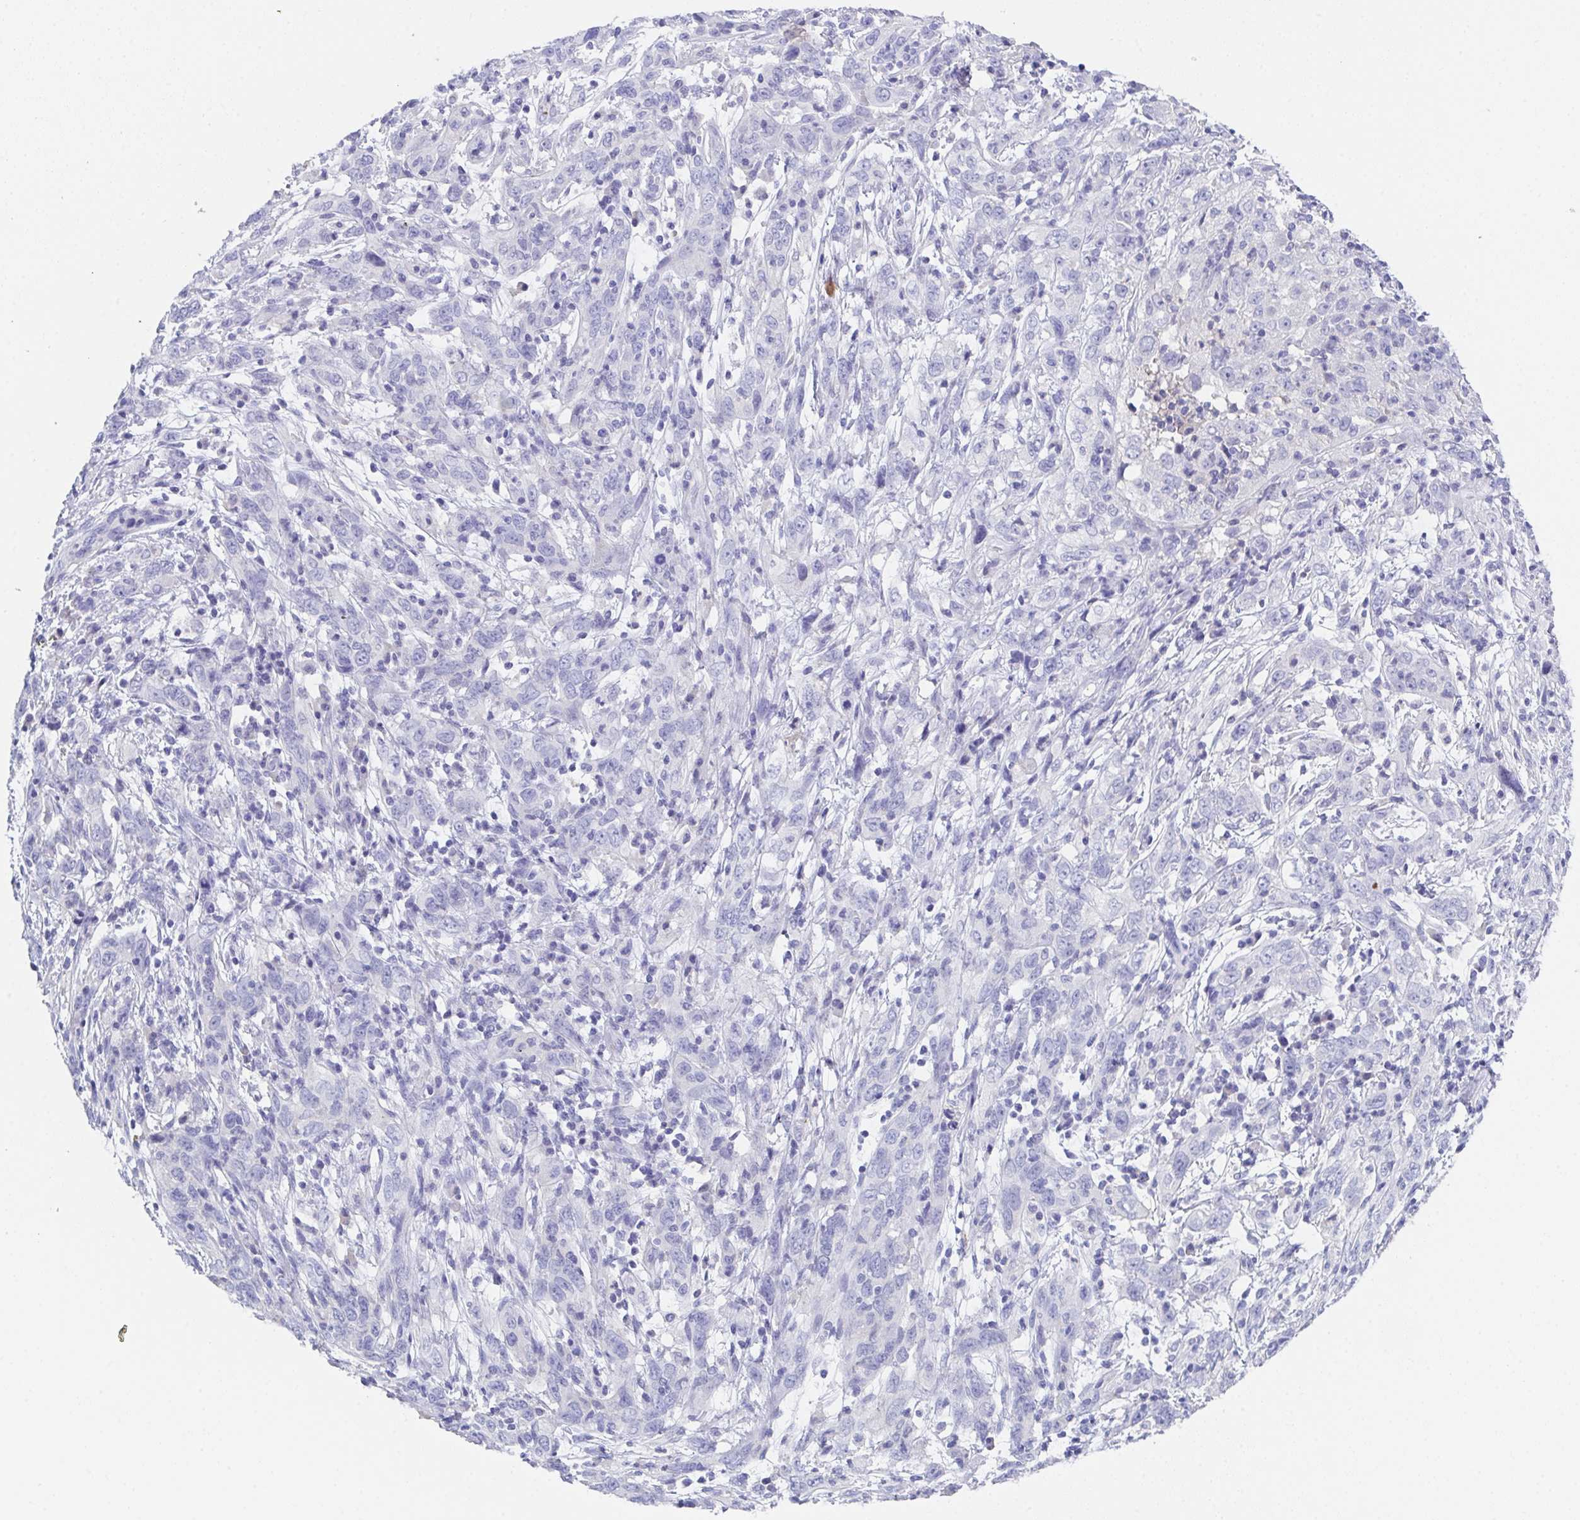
{"staining": {"intensity": "negative", "quantity": "none", "location": "none"}, "tissue": "cervical cancer", "cell_type": "Tumor cells", "image_type": "cancer", "snomed": [{"axis": "morphology", "description": "Adenocarcinoma, NOS"}, {"axis": "topography", "description": "Cervix"}], "caption": "DAB immunohistochemical staining of human cervical adenocarcinoma exhibits no significant staining in tumor cells.", "gene": "SSC4D", "patient": {"sex": "female", "age": 40}}